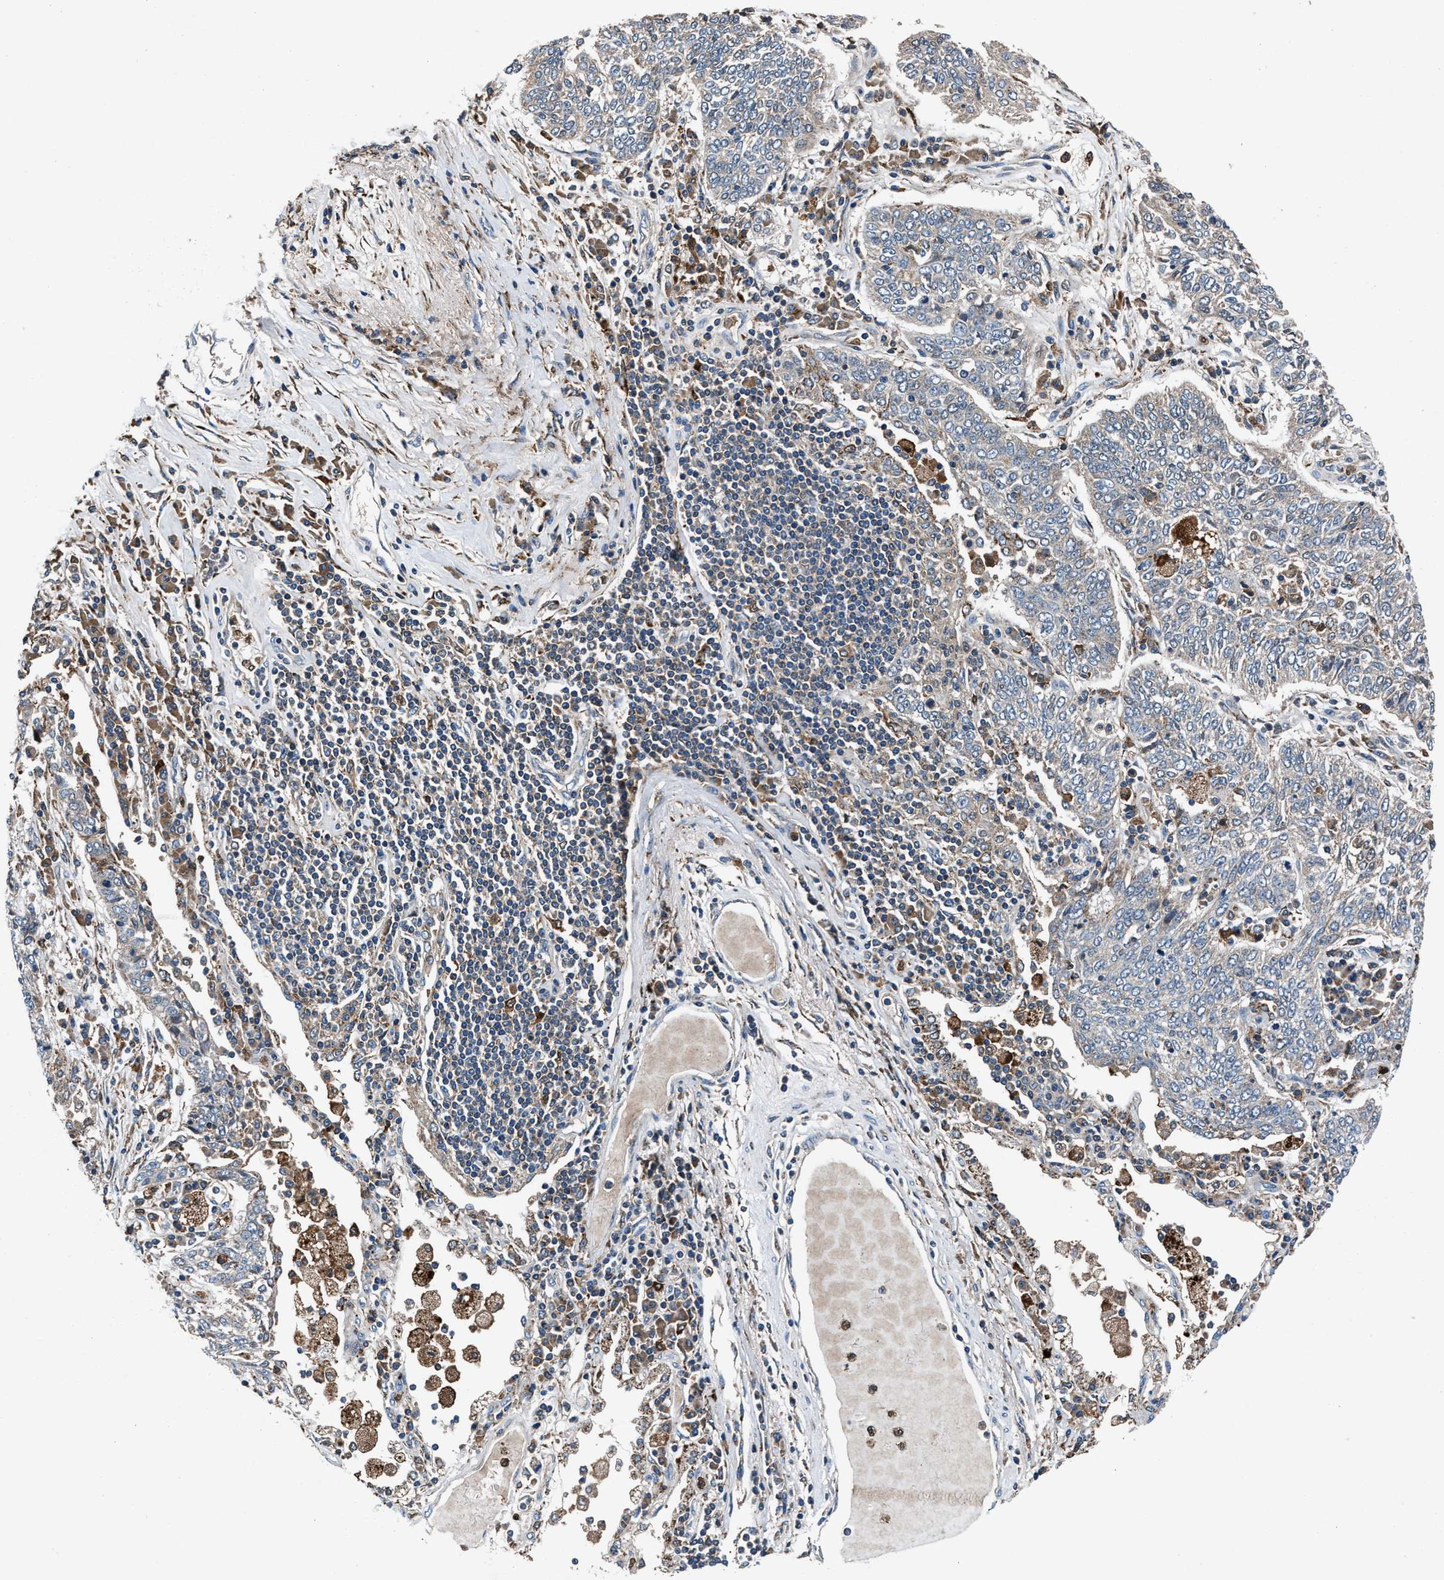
{"staining": {"intensity": "weak", "quantity": "<25%", "location": "cytoplasmic/membranous"}, "tissue": "lung cancer", "cell_type": "Tumor cells", "image_type": "cancer", "snomed": [{"axis": "morphology", "description": "Normal tissue, NOS"}, {"axis": "morphology", "description": "Squamous cell carcinoma, NOS"}, {"axis": "topography", "description": "Cartilage tissue"}, {"axis": "topography", "description": "Bronchus"}, {"axis": "topography", "description": "Lung"}], "caption": "IHC of human lung squamous cell carcinoma exhibits no expression in tumor cells.", "gene": "FAM221A", "patient": {"sex": "female", "age": 49}}